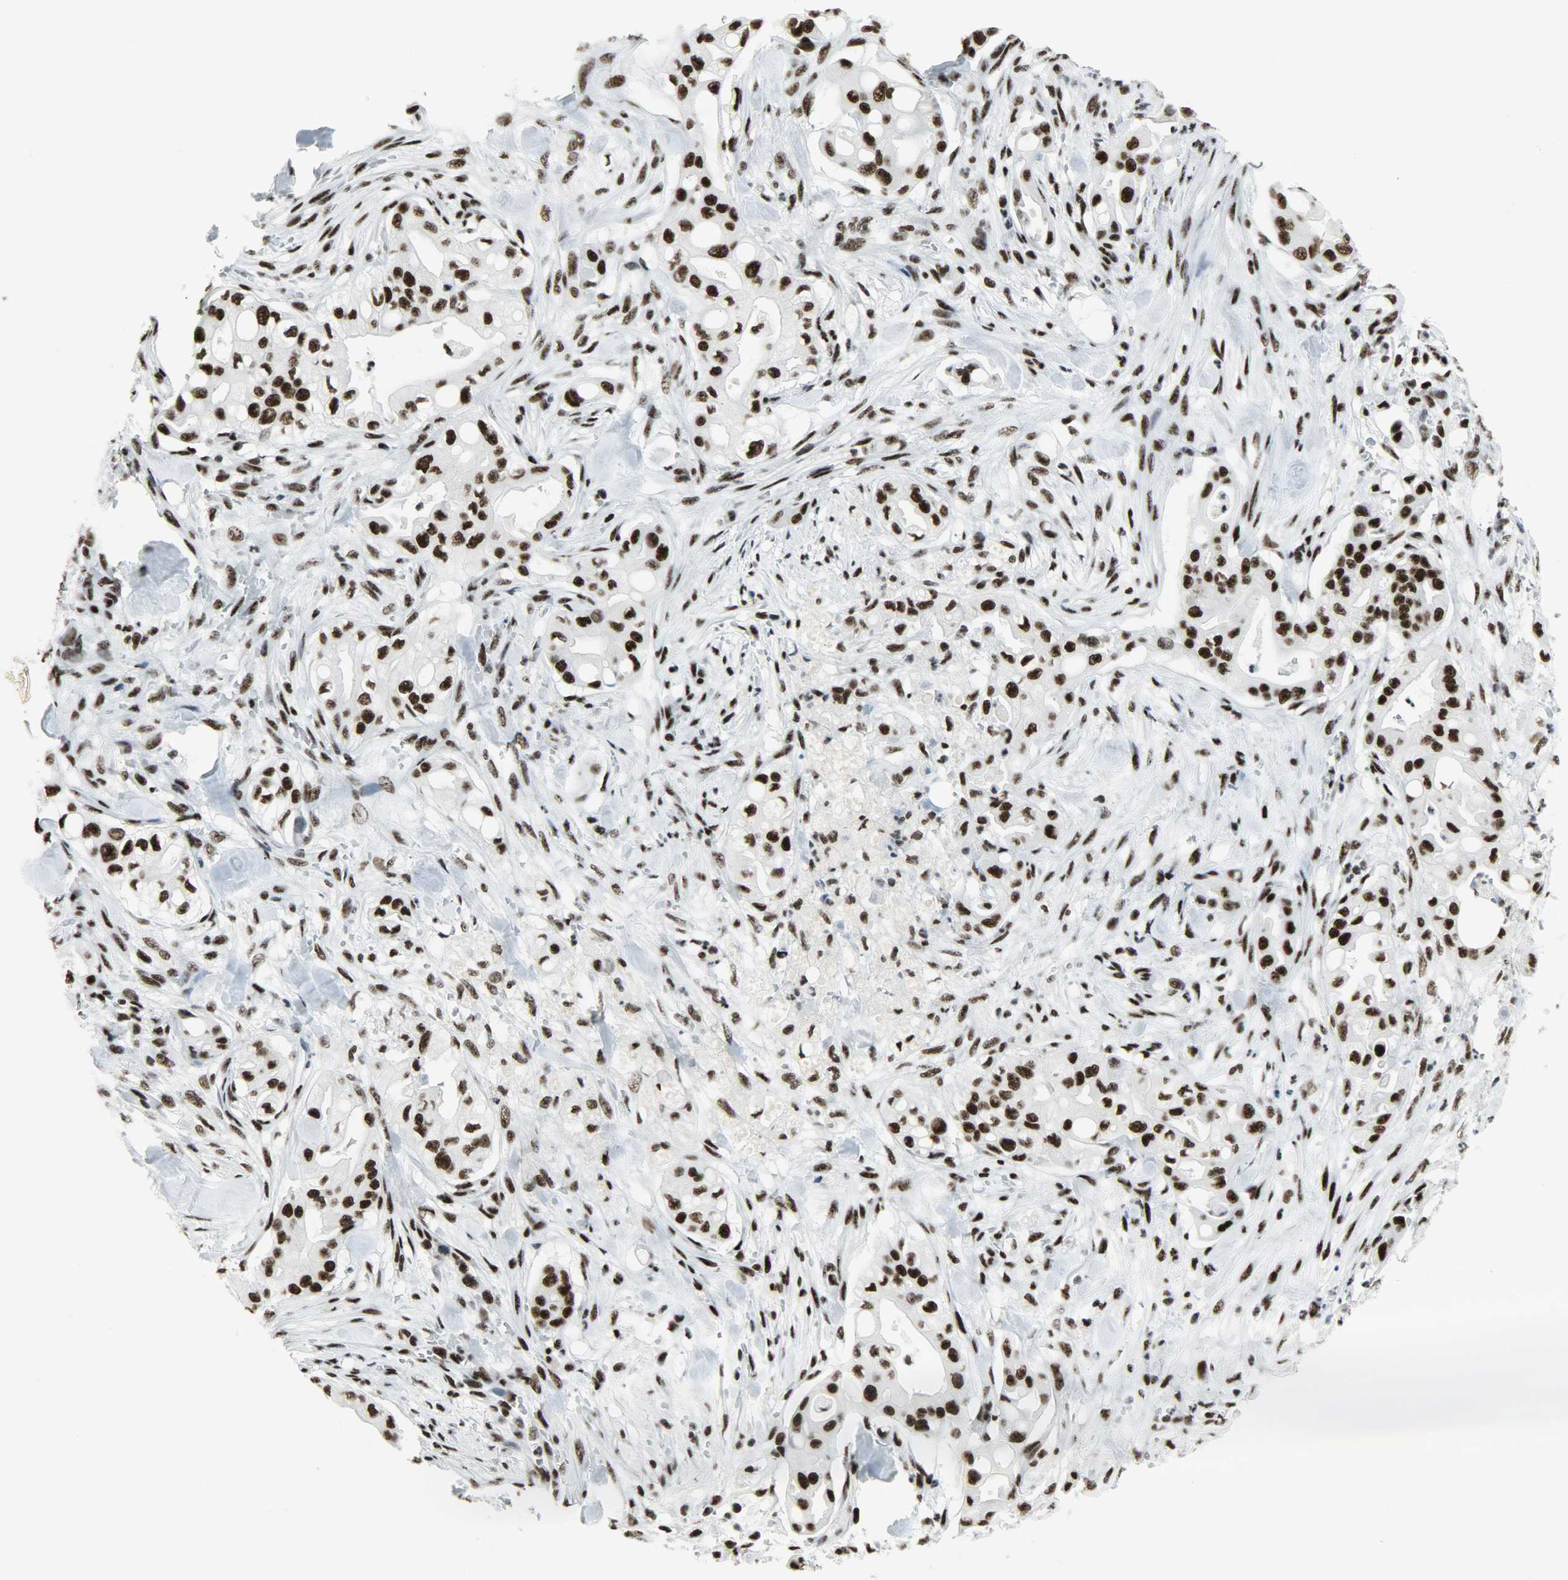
{"staining": {"intensity": "strong", "quantity": ">75%", "location": "nuclear"}, "tissue": "liver cancer", "cell_type": "Tumor cells", "image_type": "cancer", "snomed": [{"axis": "morphology", "description": "Cholangiocarcinoma"}, {"axis": "topography", "description": "Liver"}], "caption": "Tumor cells display high levels of strong nuclear expression in about >75% of cells in human liver cholangiocarcinoma. The protein of interest is stained brown, and the nuclei are stained in blue (DAB IHC with brightfield microscopy, high magnification).", "gene": "SNRPA", "patient": {"sex": "female", "age": 68}}